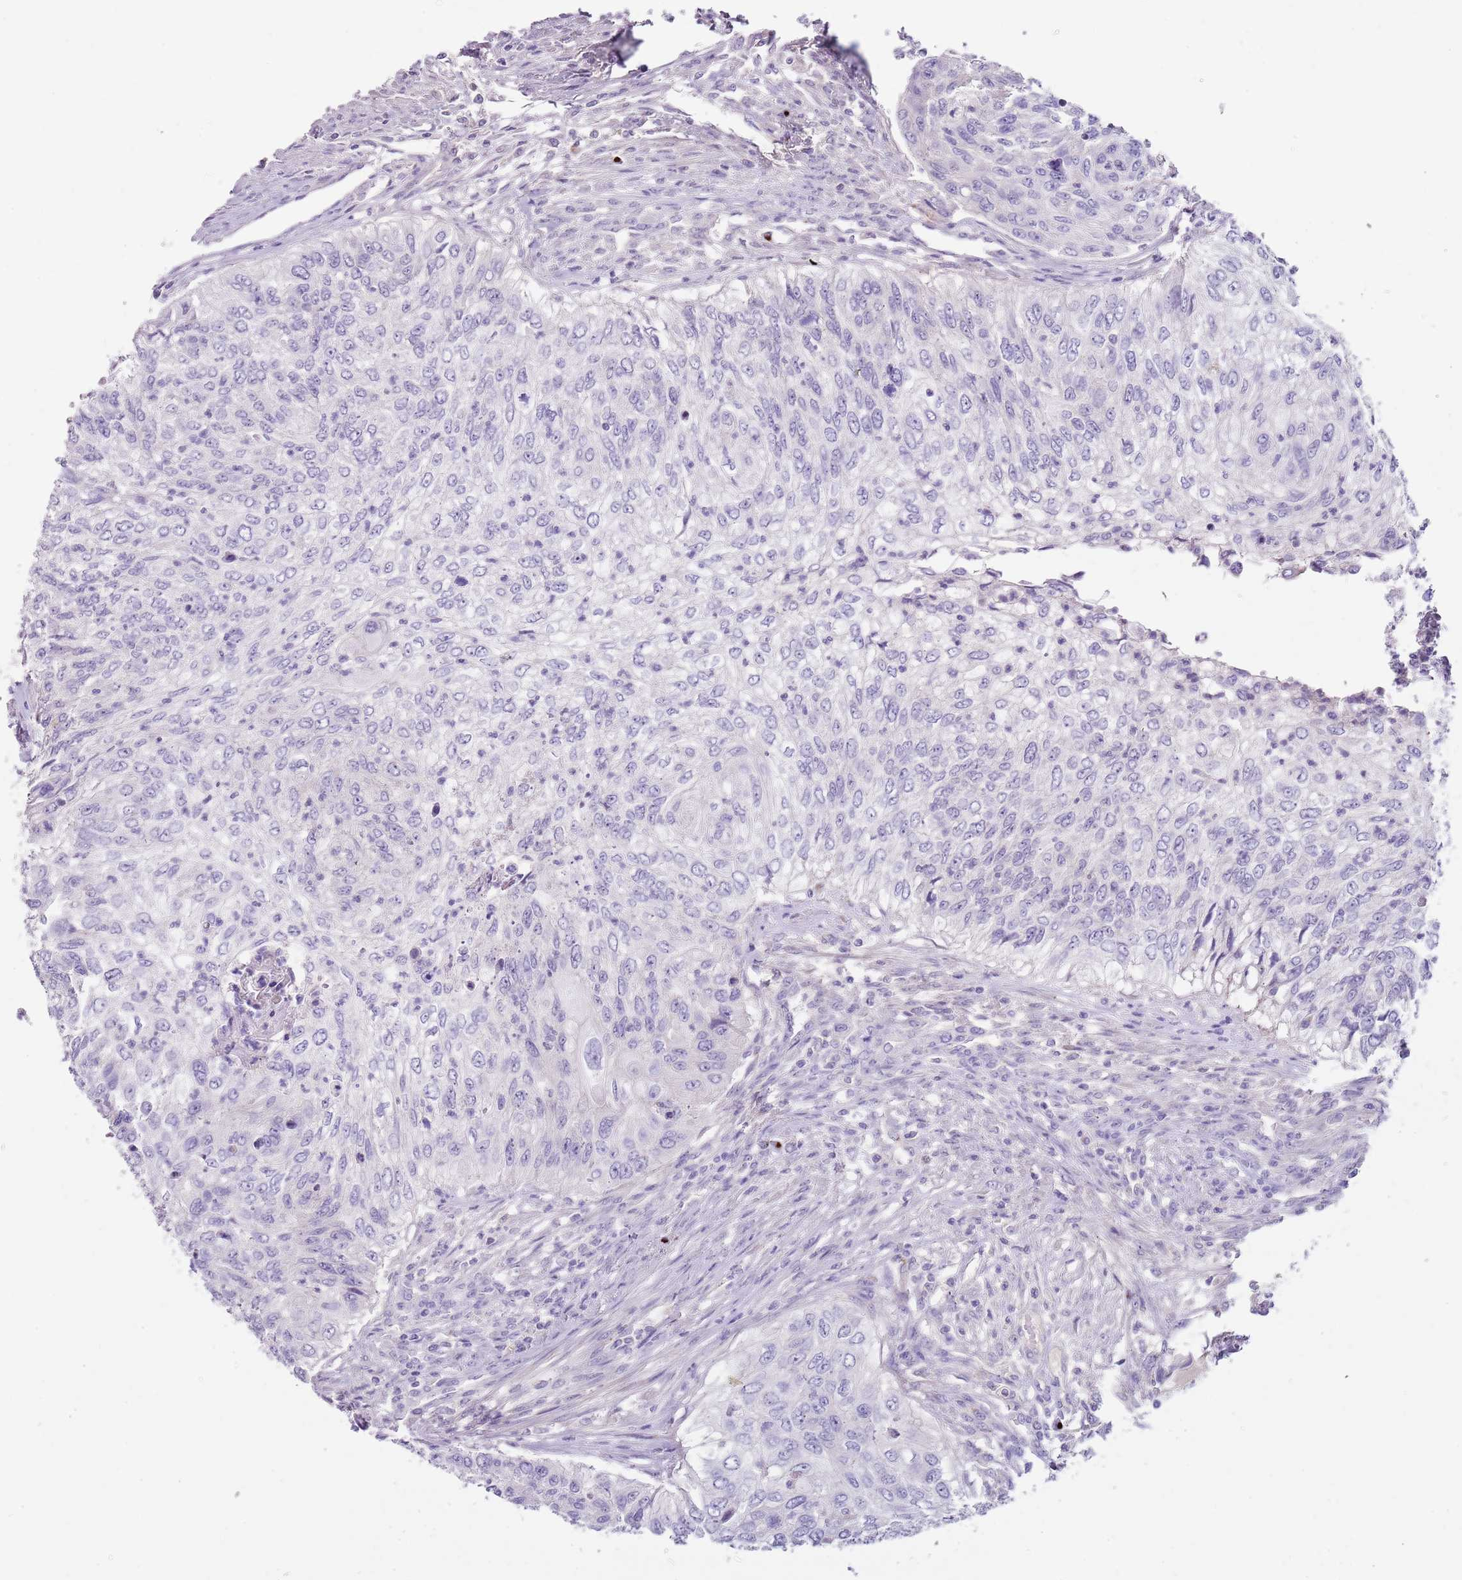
{"staining": {"intensity": "negative", "quantity": "none", "location": "none"}, "tissue": "urothelial cancer", "cell_type": "Tumor cells", "image_type": "cancer", "snomed": [{"axis": "morphology", "description": "Urothelial carcinoma, High grade"}, {"axis": "topography", "description": "Urinary bladder"}], "caption": "Urothelial carcinoma (high-grade) stained for a protein using IHC displays no staining tumor cells.", "gene": "C2CD3", "patient": {"sex": "female", "age": 60}}